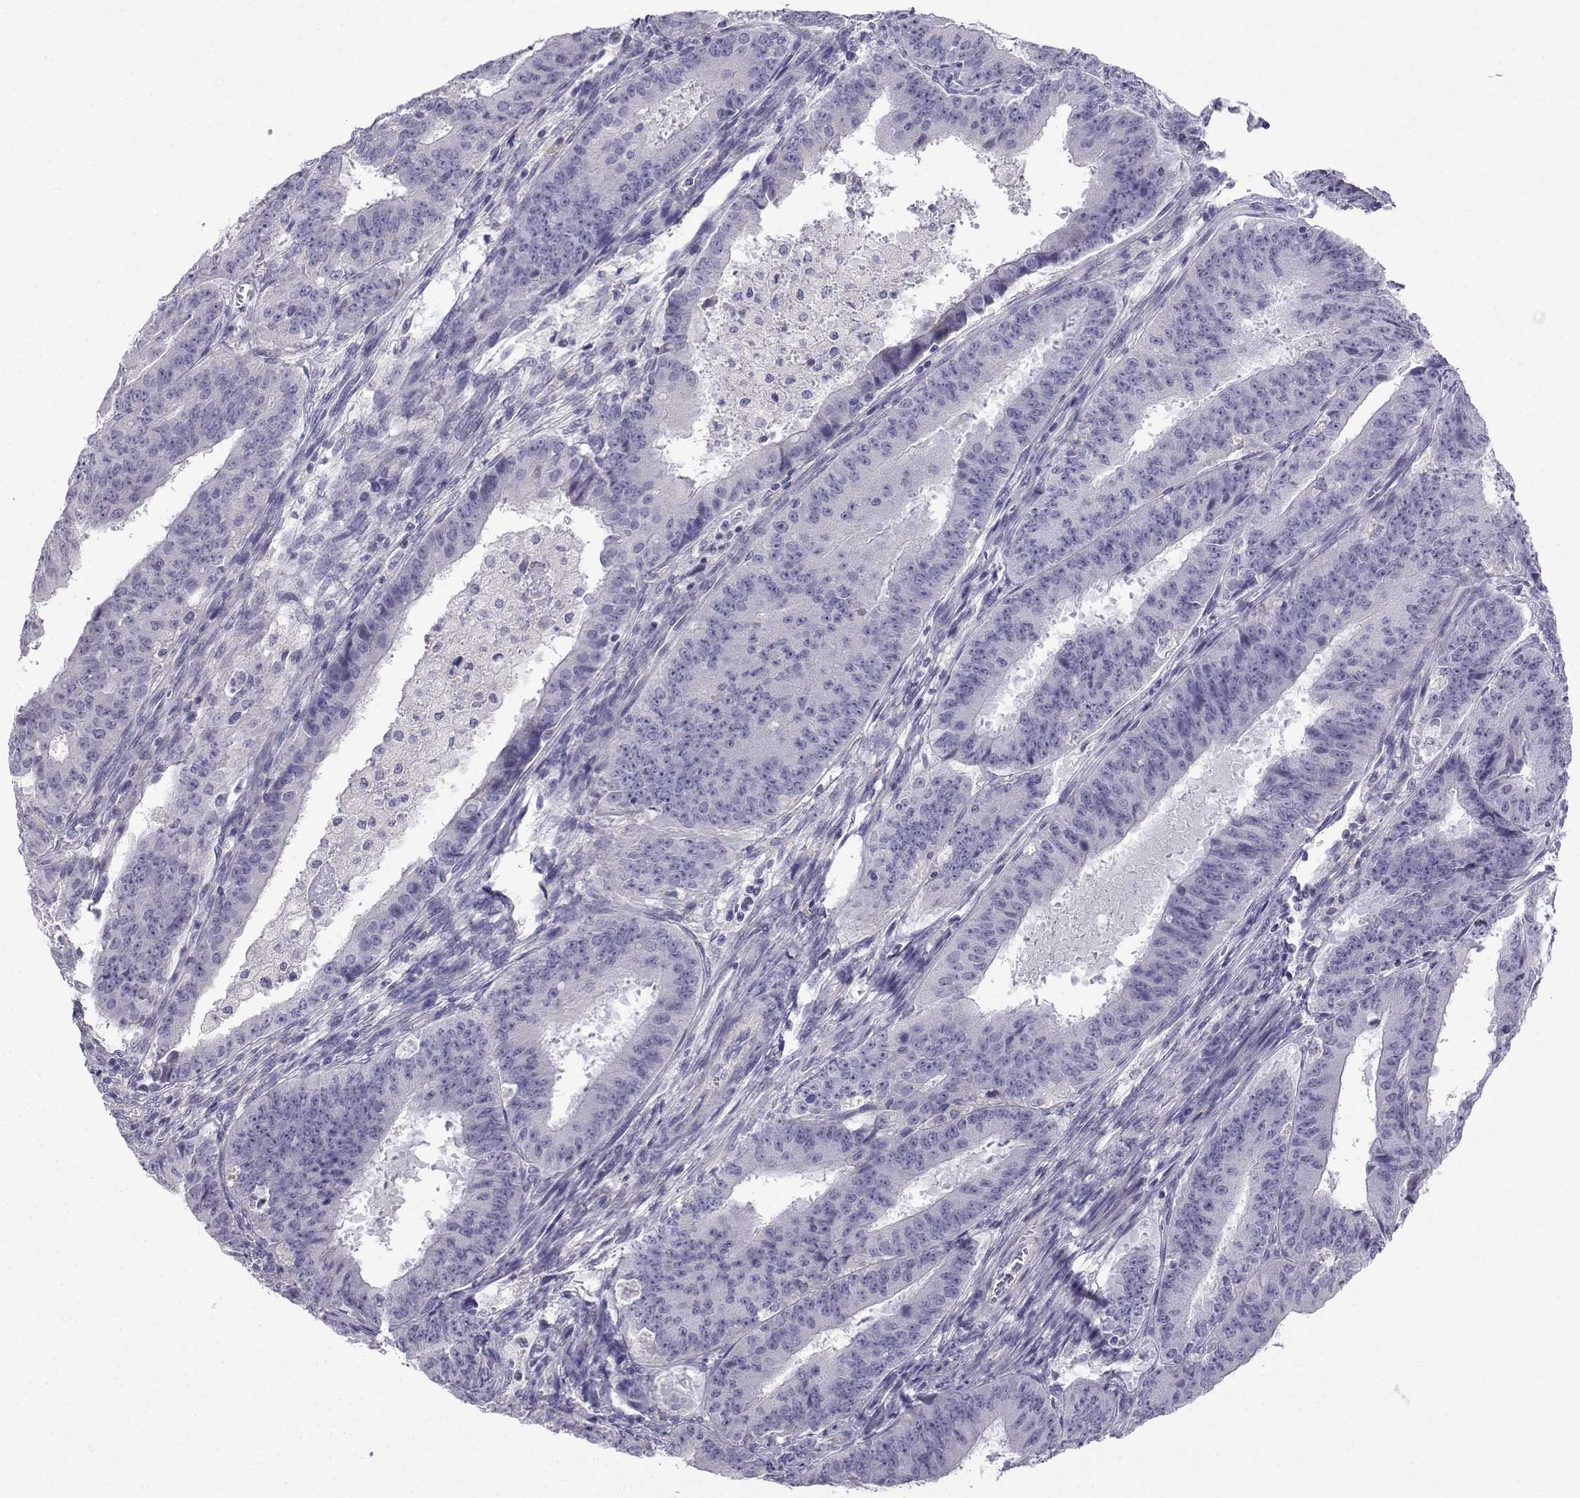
{"staining": {"intensity": "negative", "quantity": "none", "location": "none"}, "tissue": "ovarian cancer", "cell_type": "Tumor cells", "image_type": "cancer", "snomed": [{"axis": "morphology", "description": "Carcinoma, endometroid"}, {"axis": "topography", "description": "Ovary"}], "caption": "Immunohistochemical staining of ovarian endometroid carcinoma exhibits no significant staining in tumor cells. (Brightfield microscopy of DAB immunohistochemistry (IHC) at high magnification).", "gene": "SPACA7", "patient": {"sex": "female", "age": 42}}